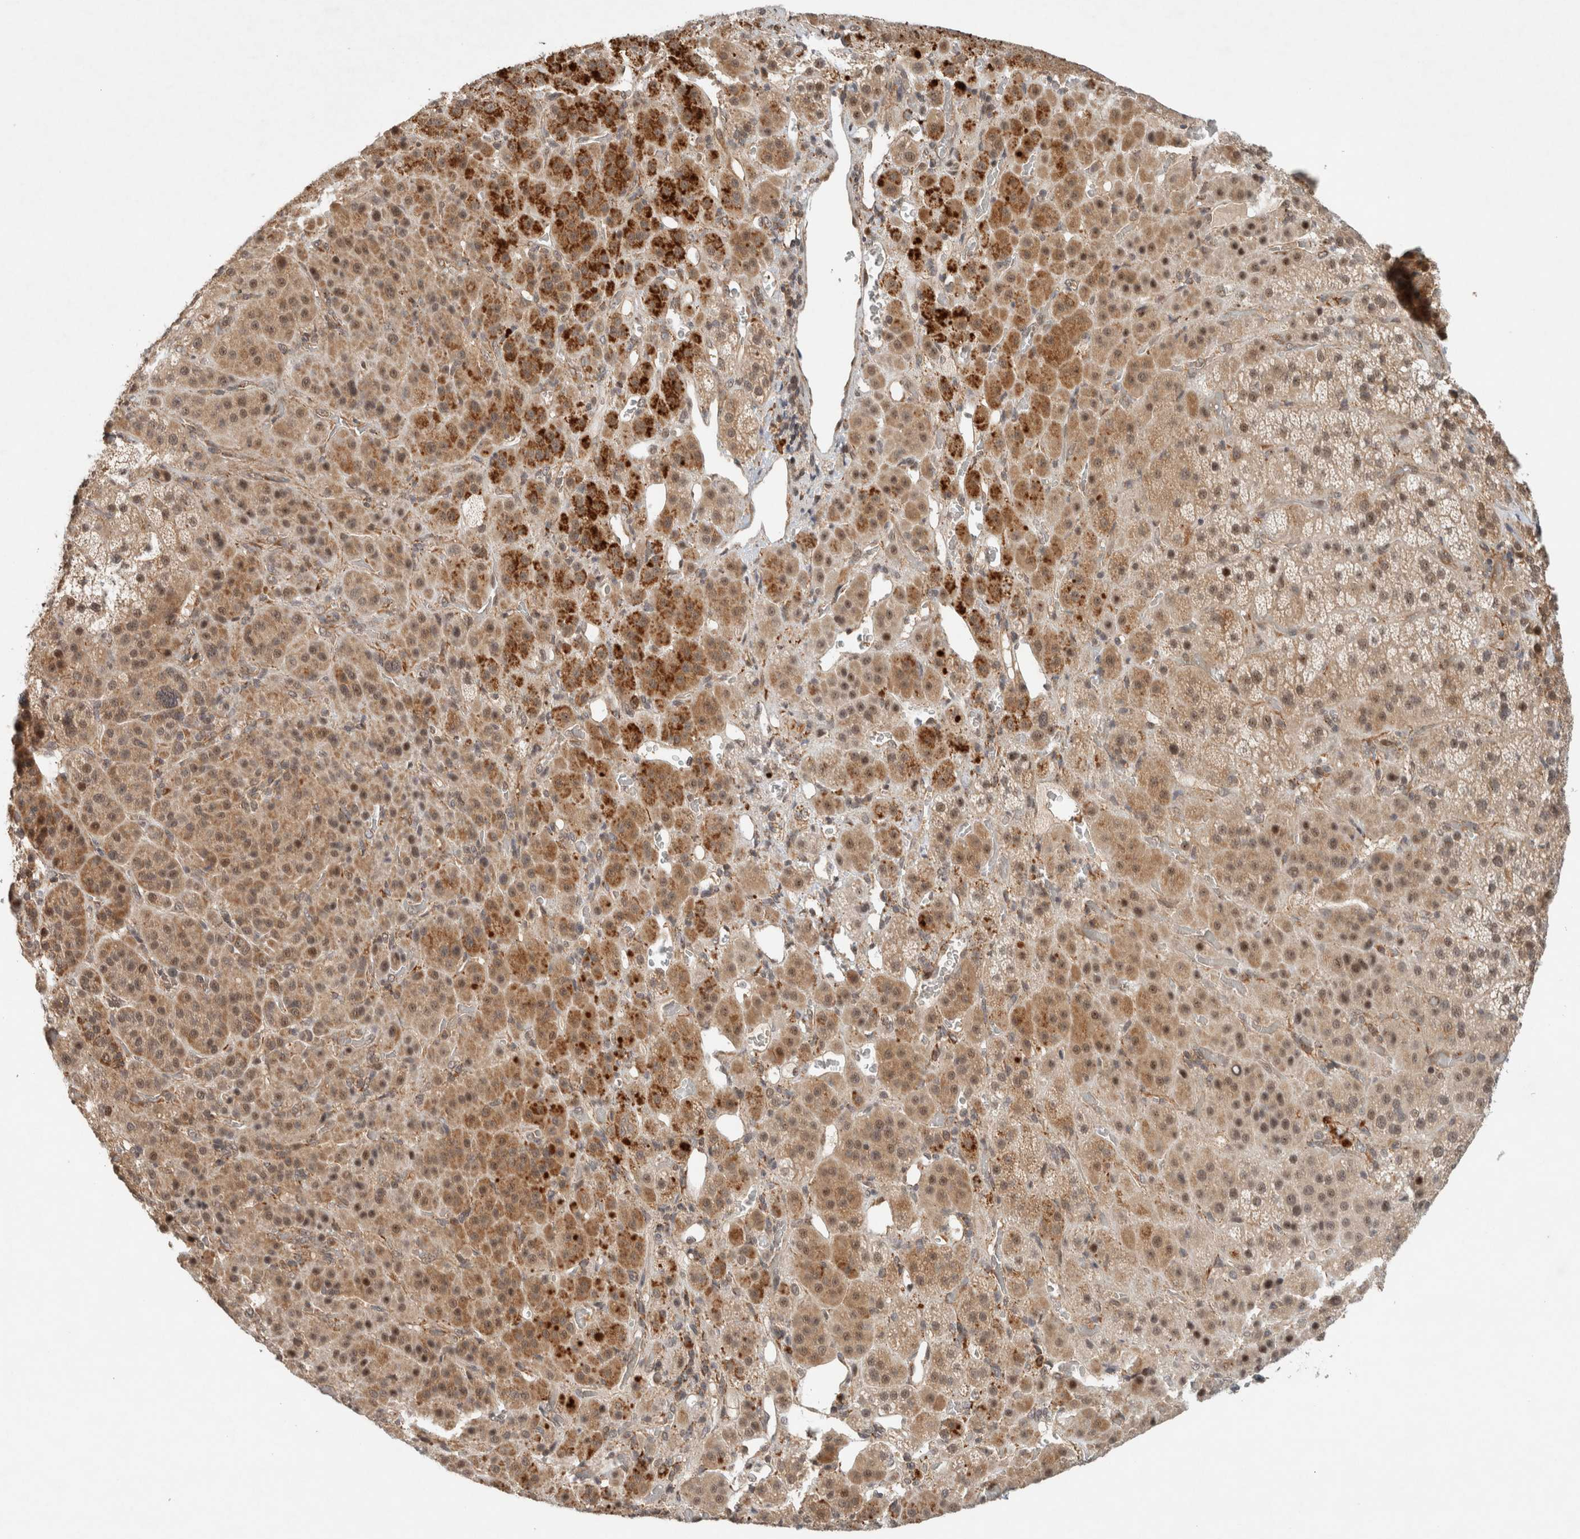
{"staining": {"intensity": "moderate", "quantity": "25%-75%", "location": "cytoplasmic/membranous"}, "tissue": "adrenal gland", "cell_type": "Glandular cells", "image_type": "normal", "snomed": [{"axis": "morphology", "description": "Normal tissue, NOS"}, {"axis": "topography", "description": "Adrenal gland"}], "caption": "Adrenal gland stained with a brown dye exhibits moderate cytoplasmic/membranous positive staining in about 25%-75% of glandular cells.", "gene": "CAAP1", "patient": {"sex": "male", "age": 57}}